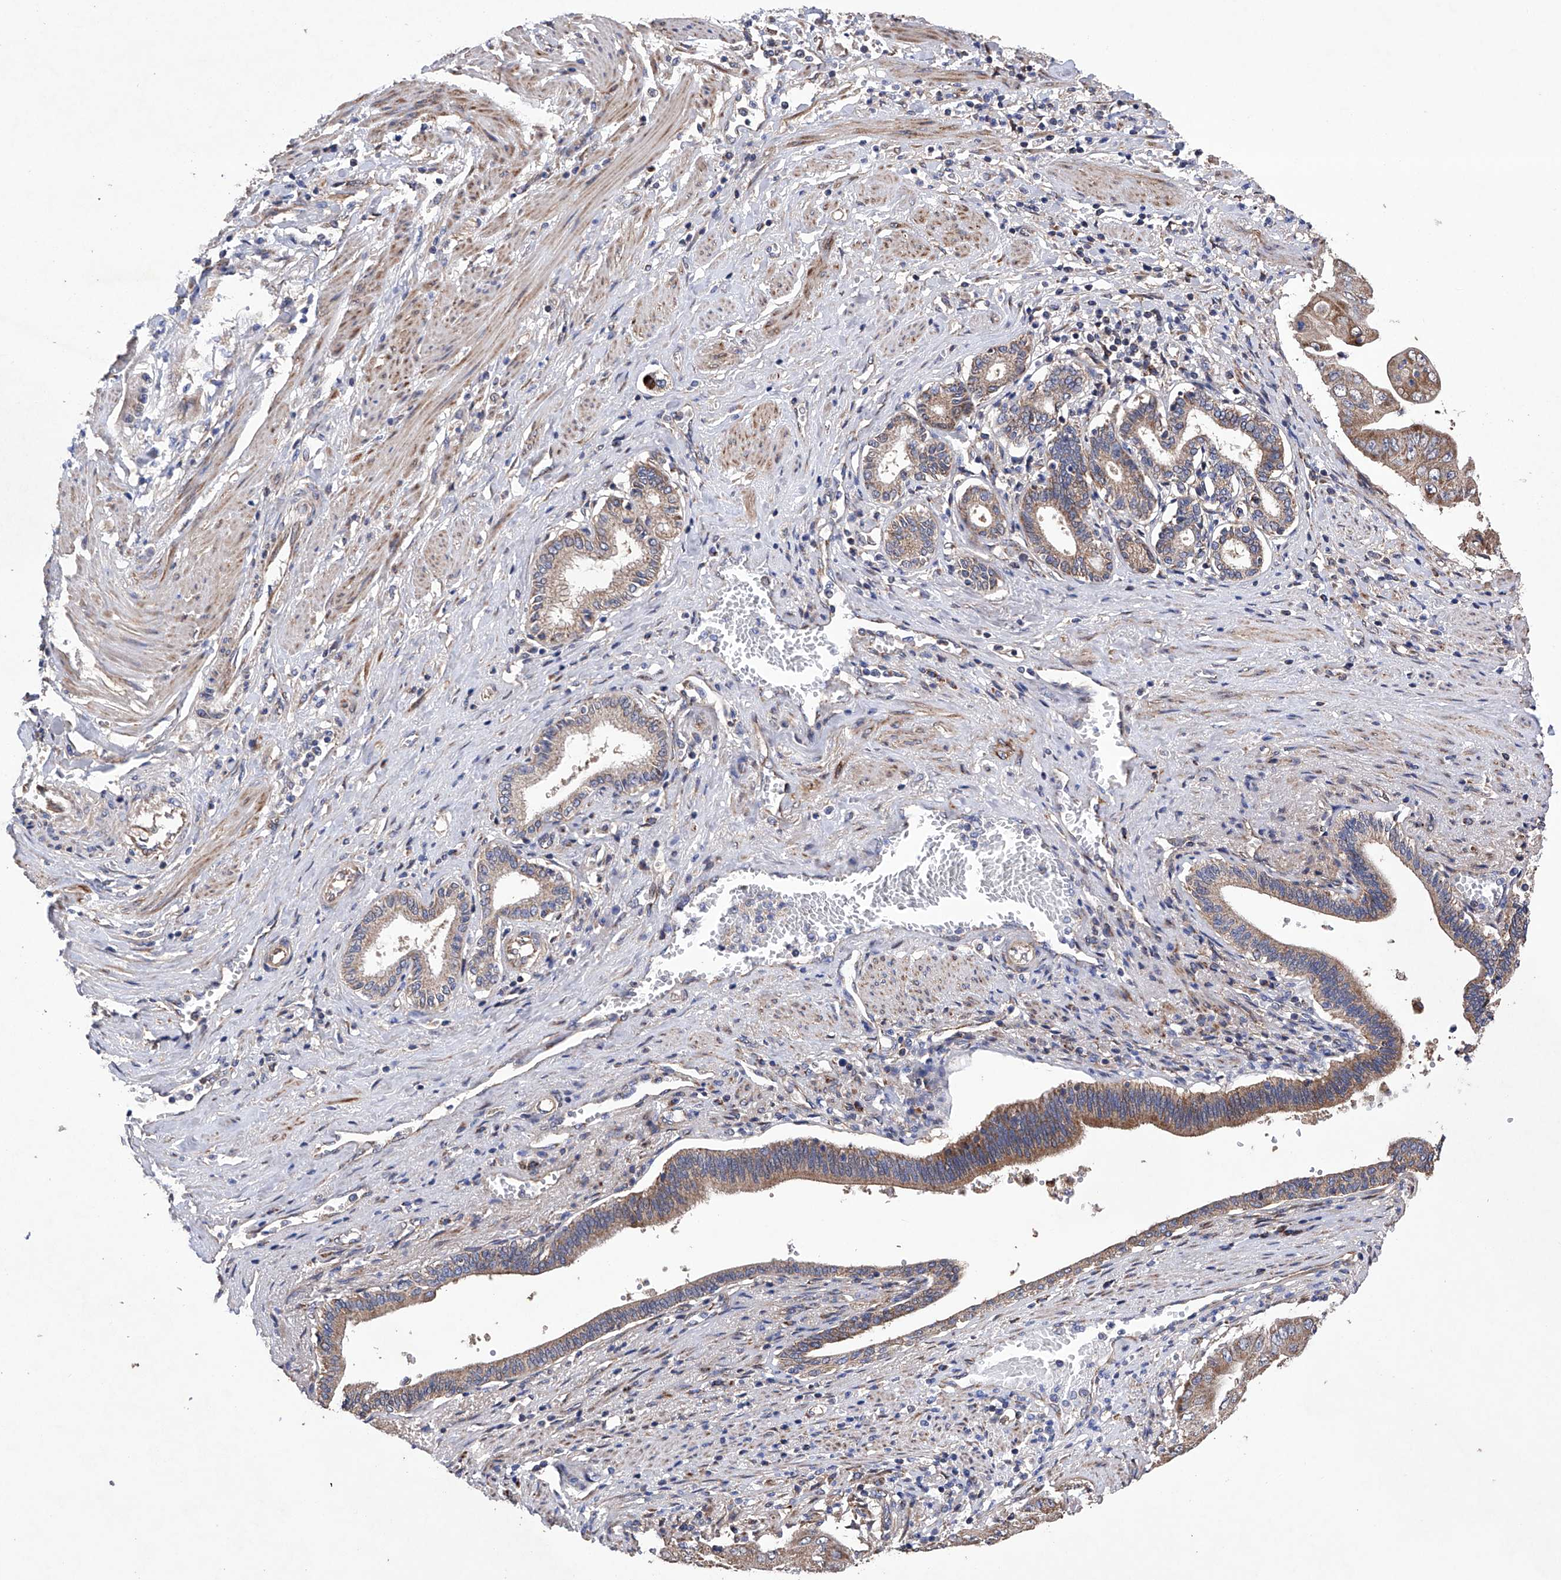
{"staining": {"intensity": "moderate", "quantity": ">75%", "location": "cytoplasmic/membranous"}, "tissue": "pancreatic cancer", "cell_type": "Tumor cells", "image_type": "cancer", "snomed": [{"axis": "morphology", "description": "Adenocarcinoma, NOS"}, {"axis": "topography", "description": "Pancreas"}], "caption": "Tumor cells show medium levels of moderate cytoplasmic/membranous positivity in about >75% of cells in human pancreatic cancer (adenocarcinoma).", "gene": "EFCAB2", "patient": {"sex": "female", "age": 77}}